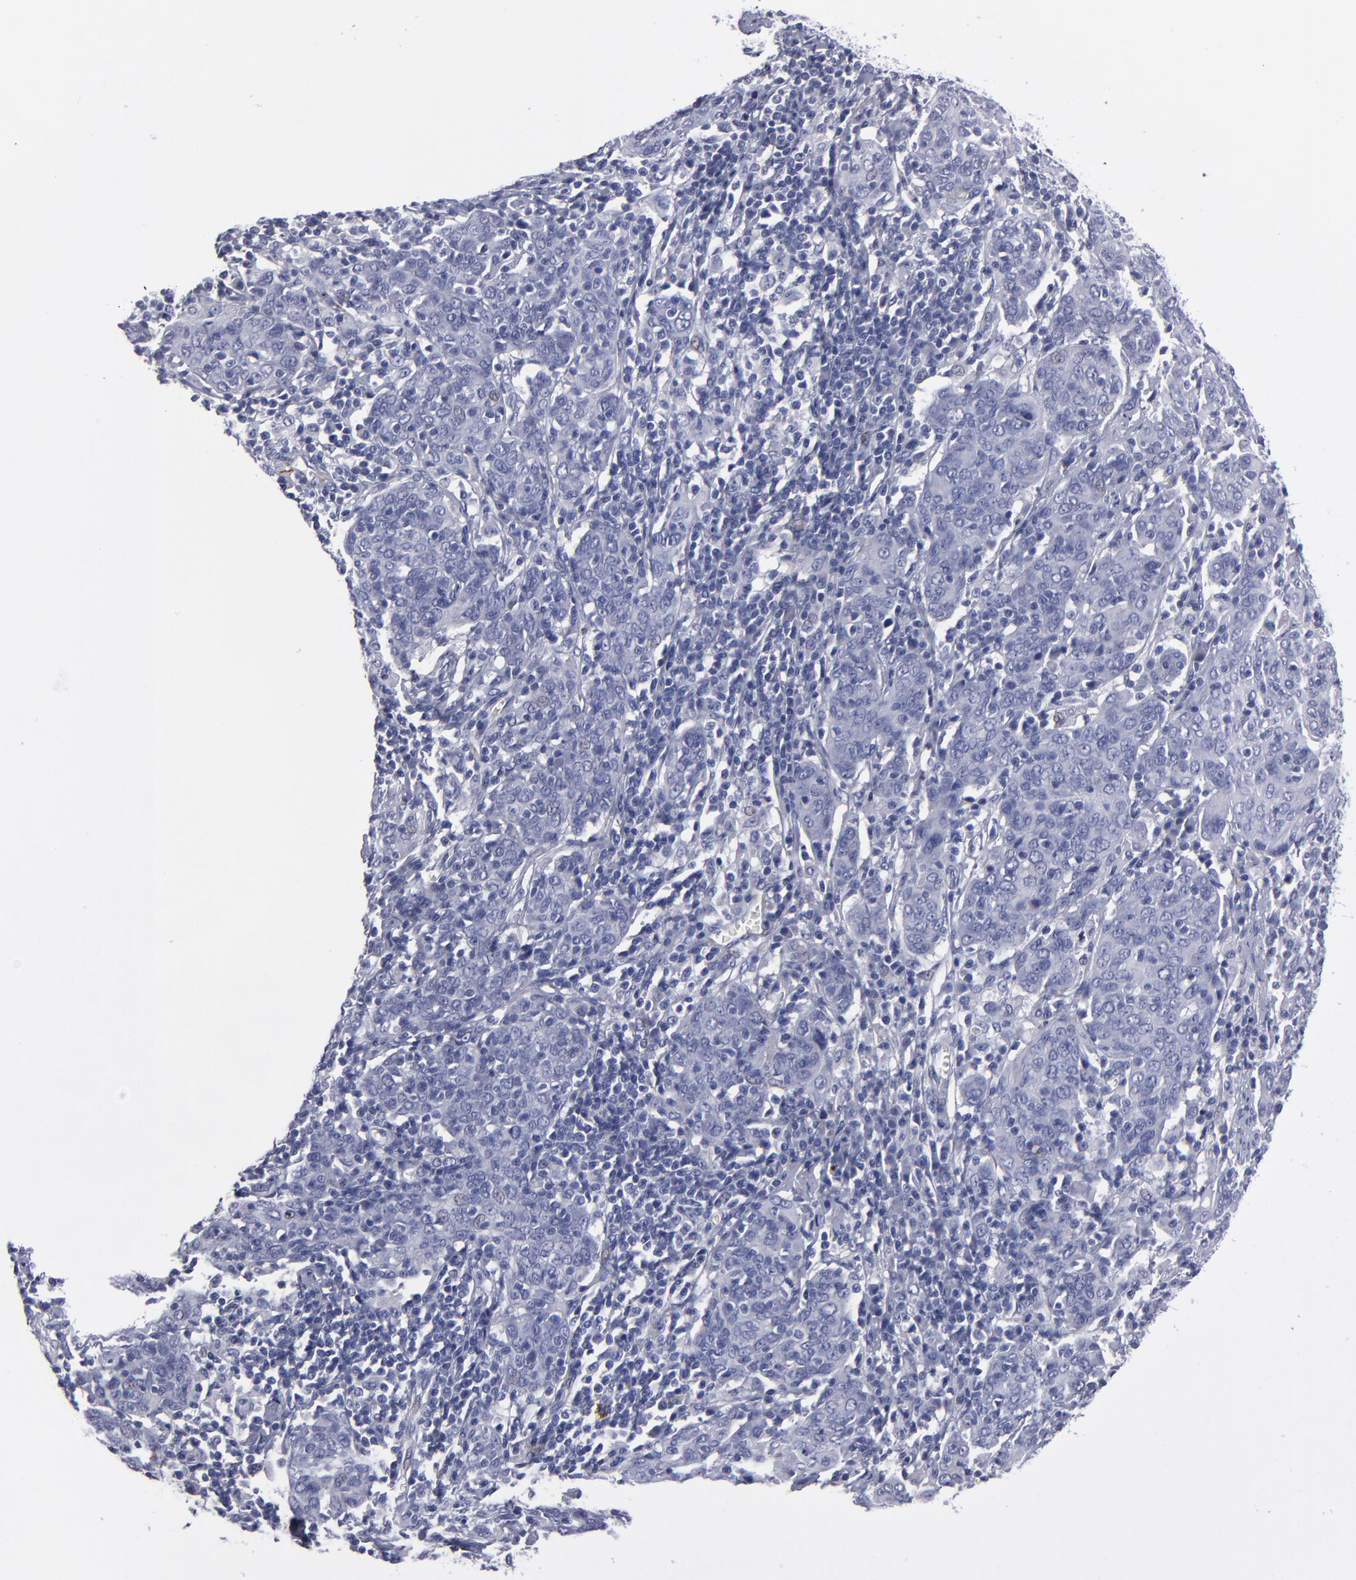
{"staining": {"intensity": "negative", "quantity": "none", "location": "none"}, "tissue": "cervical cancer", "cell_type": "Tumor cells", "image_type": "cancer", "snomed": [{"axis": "morphology", "description": "Normal tissue, NOS"}, {"axis": "morphology", "description": "Squamous cell carcinoma, NOS"}, {"axis": "topography", "description": "Cervix"}], "caption": "An IHC histopathology image of cervical squamous cell carcinoma is shown. There is no staining in tumor cells of cervical squamous cell carcinoma. (Brightfield microscopy of DAB (3,3'-diaminobenzidine) IHC at high magnification).", "gene": "CADM3", "patient": {"sex": "female", "age": 67}}